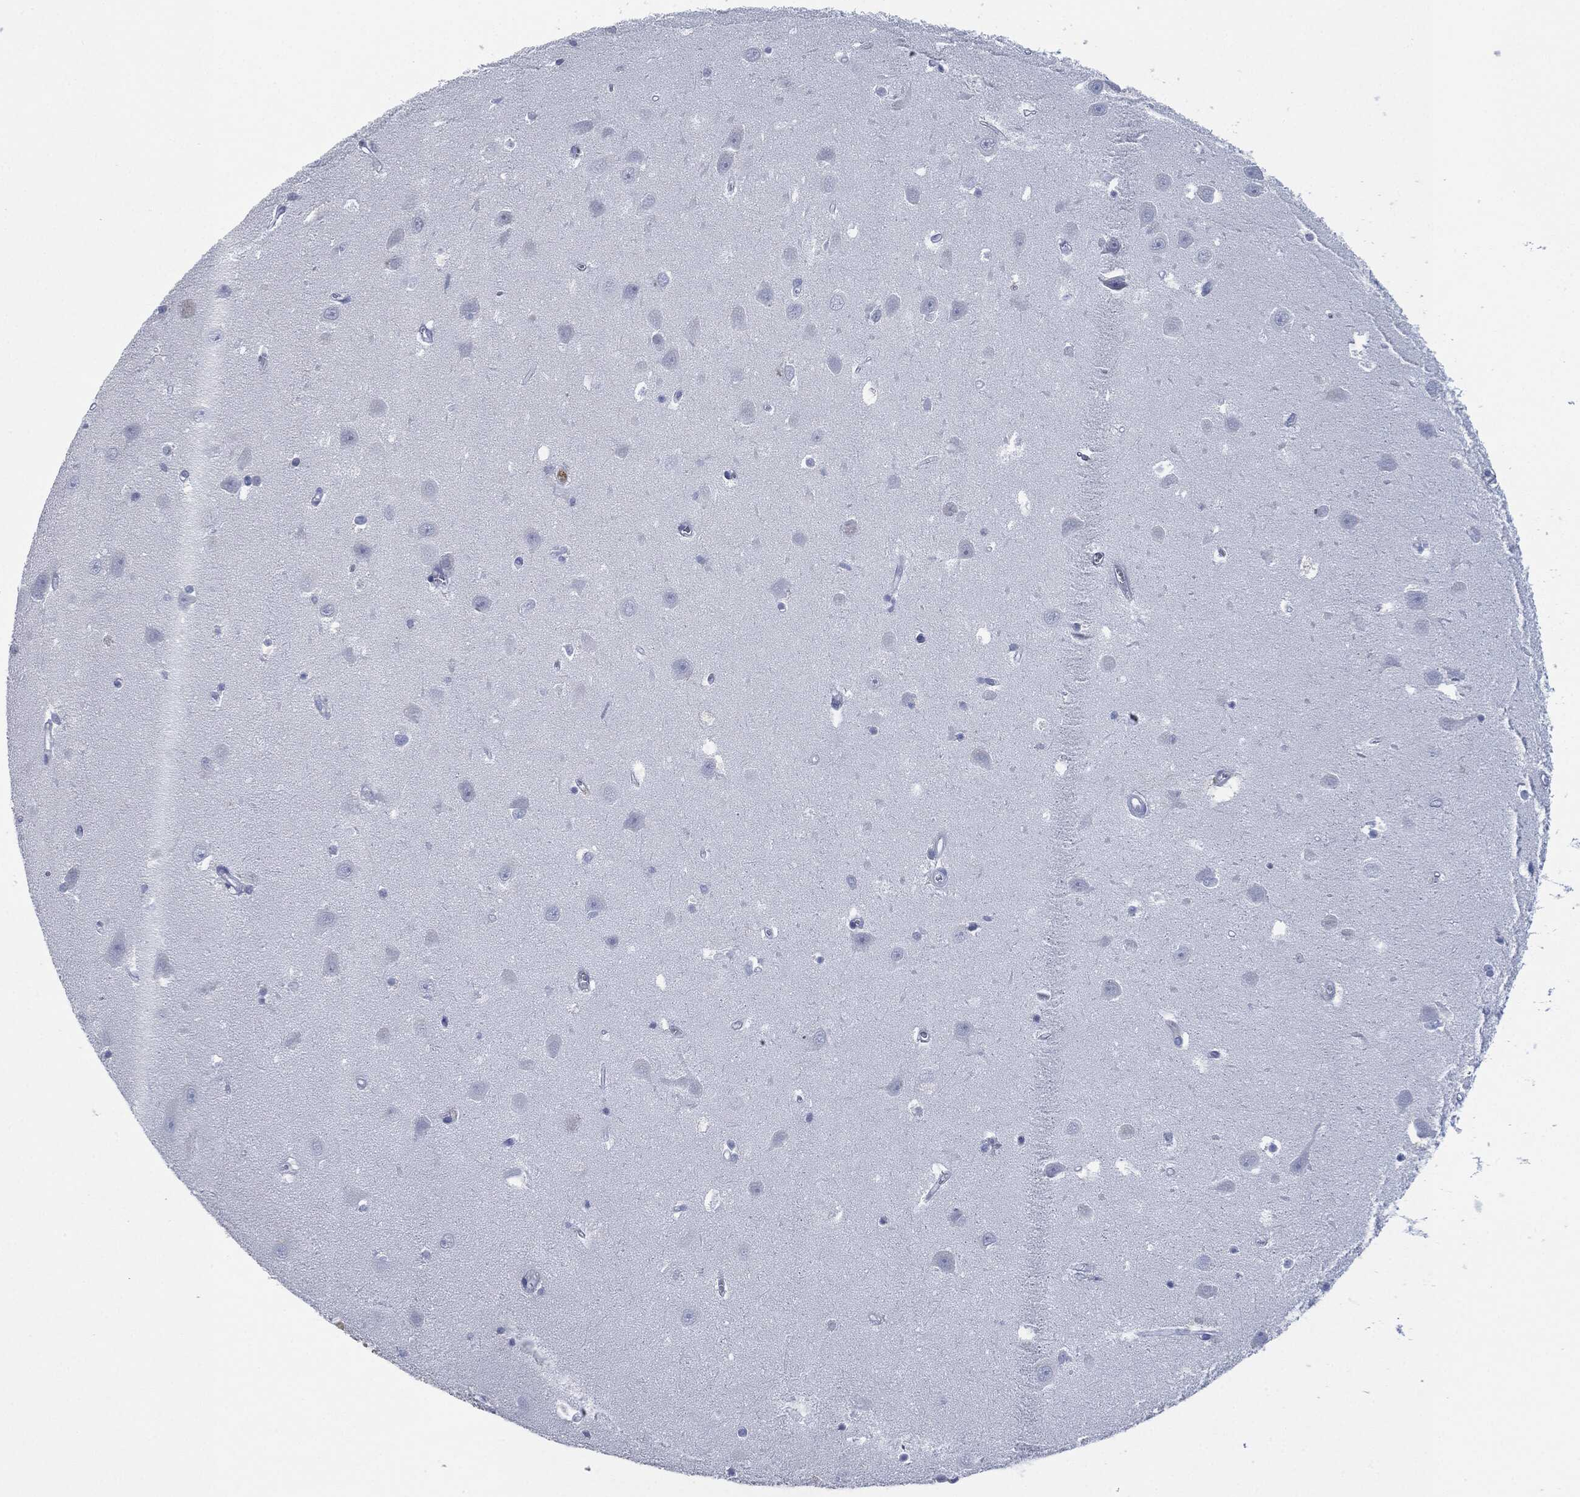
{"staining": {"intensity": "negative", "quantity": "none", "location": "none"}, "tissue": "hippocampus", "cell_type": "Glial cells", "image_type": "normal", "snomed": [{"axis": "morphology", "description": "Normal tissue, NOS"}, {"axis": "topography", "description": "Hippocampus"}], "caption": "Glial cells show no significant protein staining in benign hippocampus.", "gene": "CEACAM8", "patient": {"sex": "female", "age": 64}}